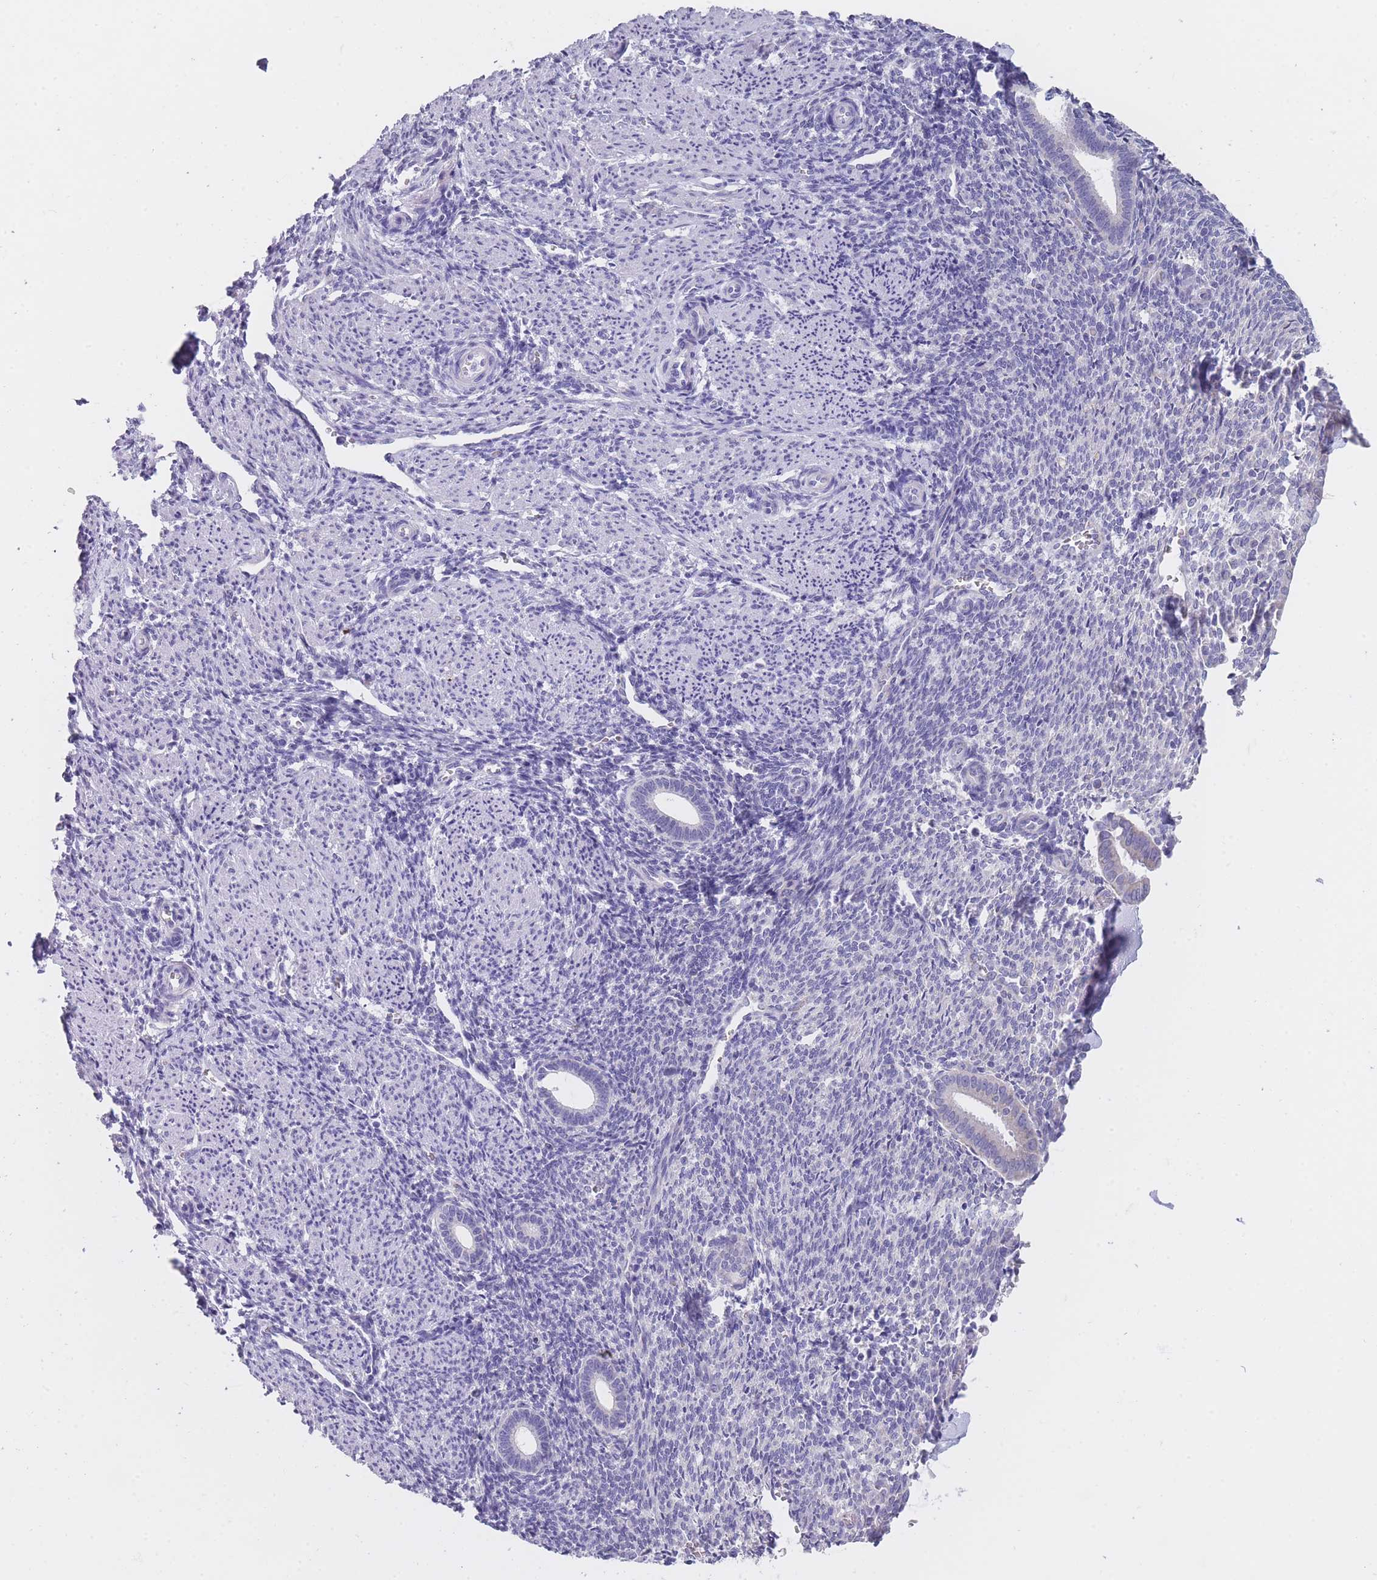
{"staining": {"intensity": "negative", "quantity": "none", "location": "none"}, "tissue": "endometrium", "cell_type": "Cells in endometrial stroma", "image_type": "normal", "snomed": [{"axis": "morphology", "description": "Normal tissue, NOS"}, {"axis": "topography", "description": "Endometrium"}], "caption": "High magnification brightfield microscopy of unremarkable endometrium stained with DAB (brown) and counterstained with hematoxylin (blue): cells in endometrial stroma show no significant staining.", "gene": "MRPS14", "patient": {"sex": "female", "age": 32}}